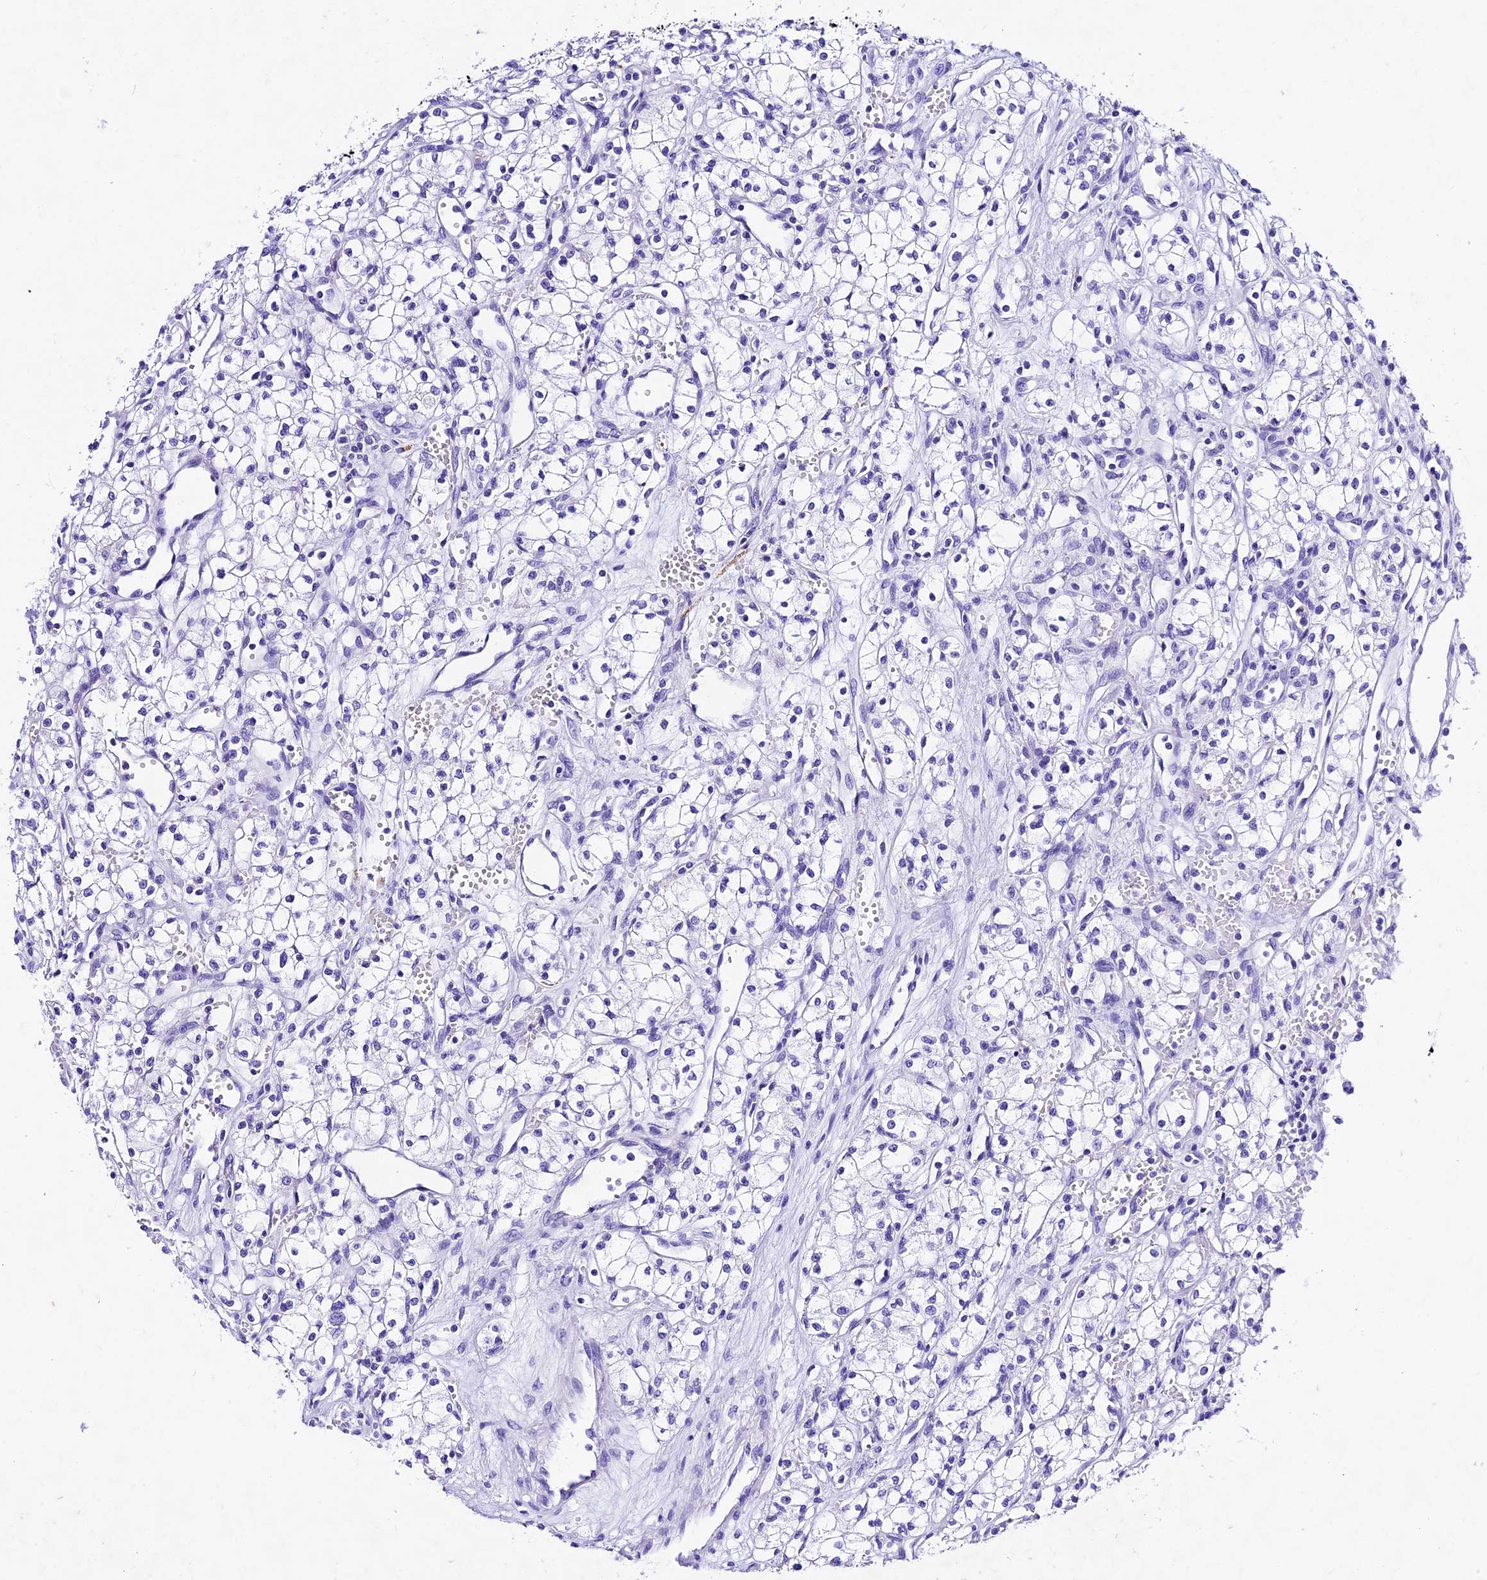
{"staining": {"intensity": "negative", "quantity": "none", "location": "none"}, "tissue": "renal cancer", "cell_type": "Tumor cells", "image_type": "cancer", "snomed": [{"axis": "morphology", "description": "Adenocarcinoma, NOS"}, {"axis": "topography", "description": "Kidney"}], "caption": "Immunohistochemistry photomicrograph of neoplastic tissue: human adenocarcinoma (renal) stained with DAB shows no significant protein expression in tumor cells.", "gene": "PSG11", "patient": {"sex": "male", "age": 59}}